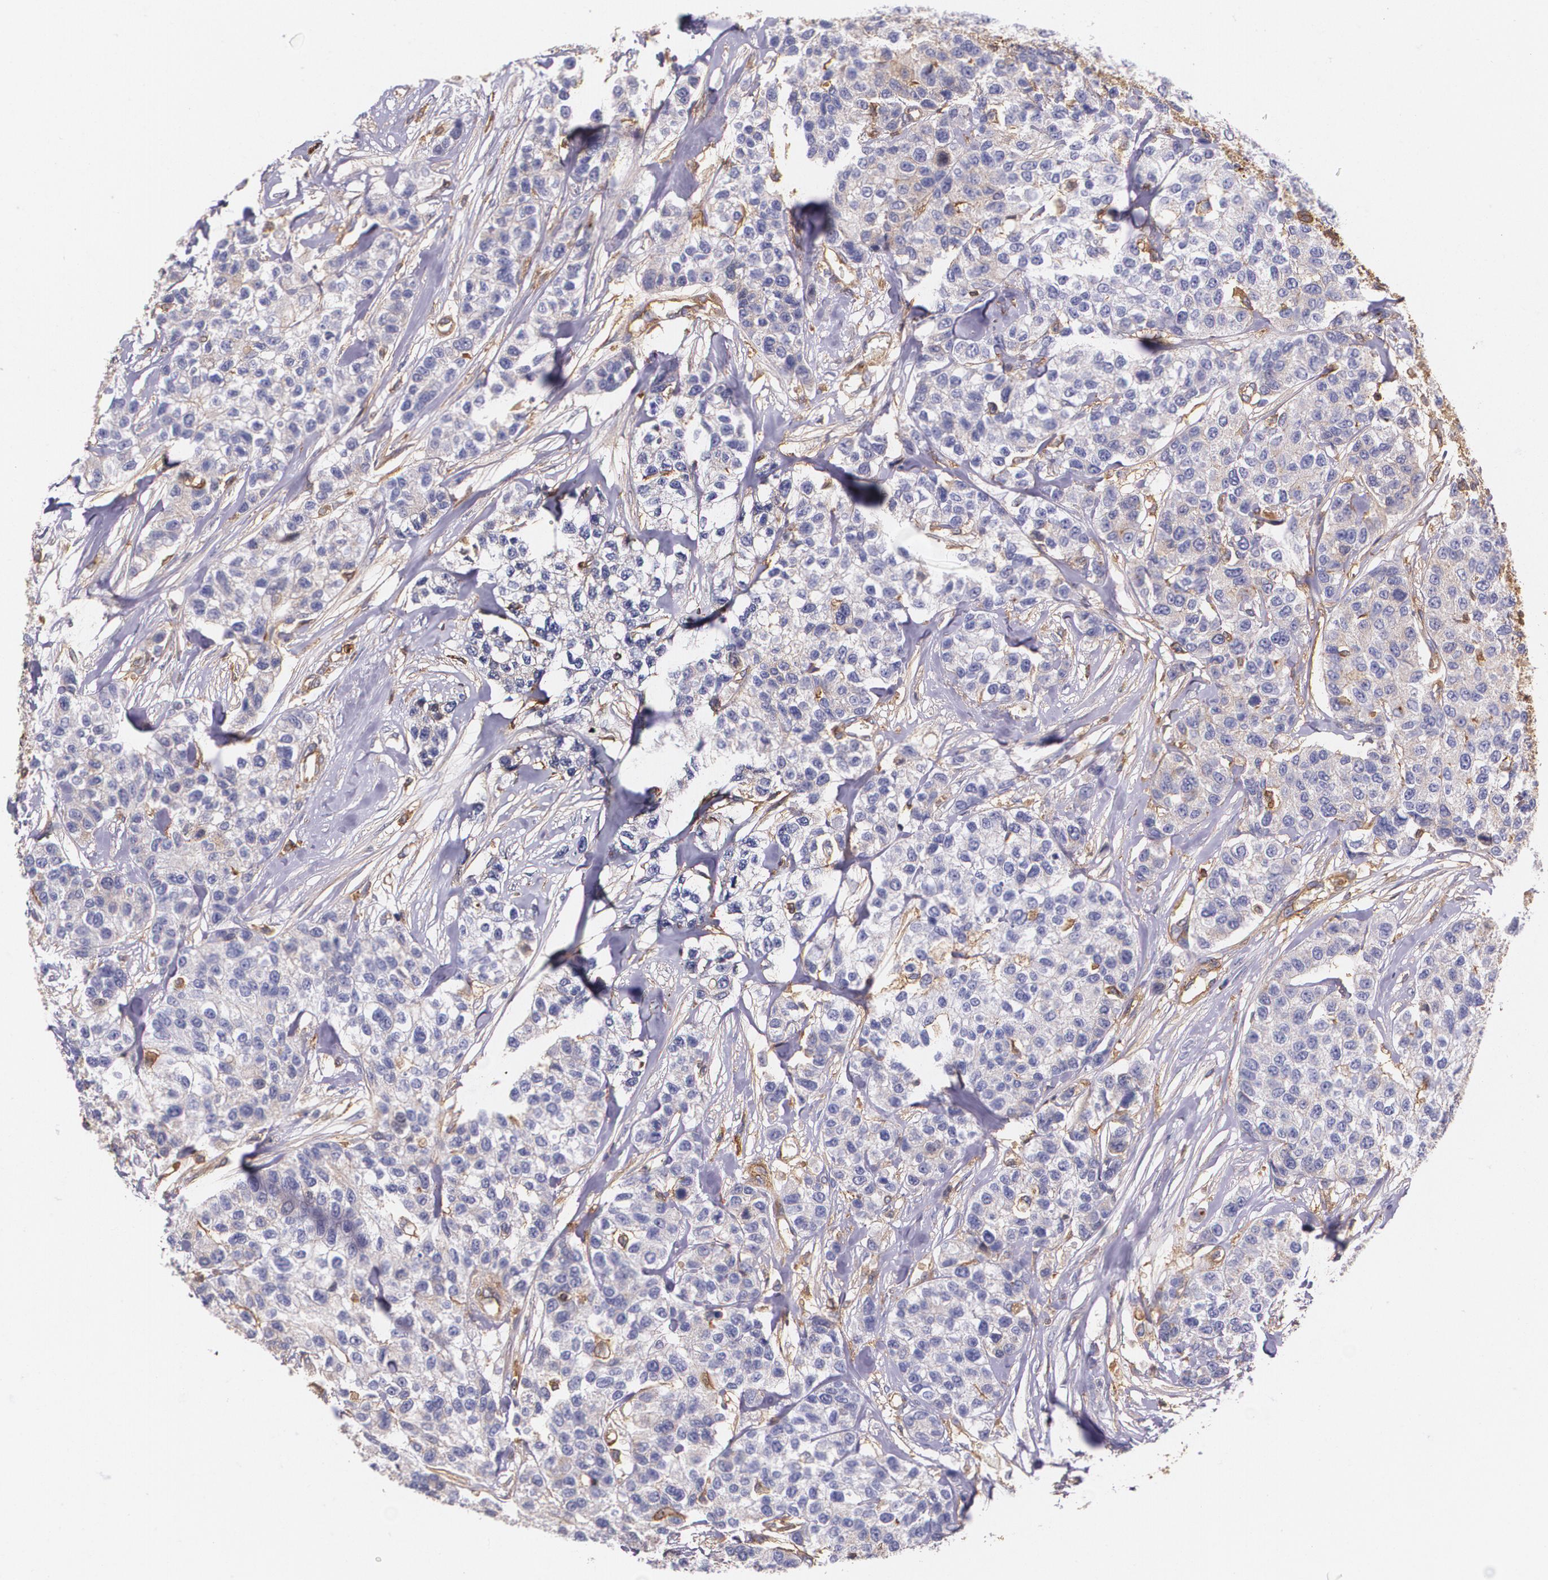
{"staining": {"intensity": "weak", "quantity": "<25%", "location": "cytoplasmic/membranous"}, "tissue": "breast cancer", "cell_type": "Tumor cells", "image_type": "cancer", "snomed": [{"axis": "morphology", "description": "Duct carcinoma"}, {"axis": "topography", "description": "Breast"}], "caption": "Immunohistochemical staining of human invasive ductal carcinoma (breast) demonstrates no significant staining in tumor cells.", "gene": "B2M", "patient": {"sex": "female", "age": 51}}